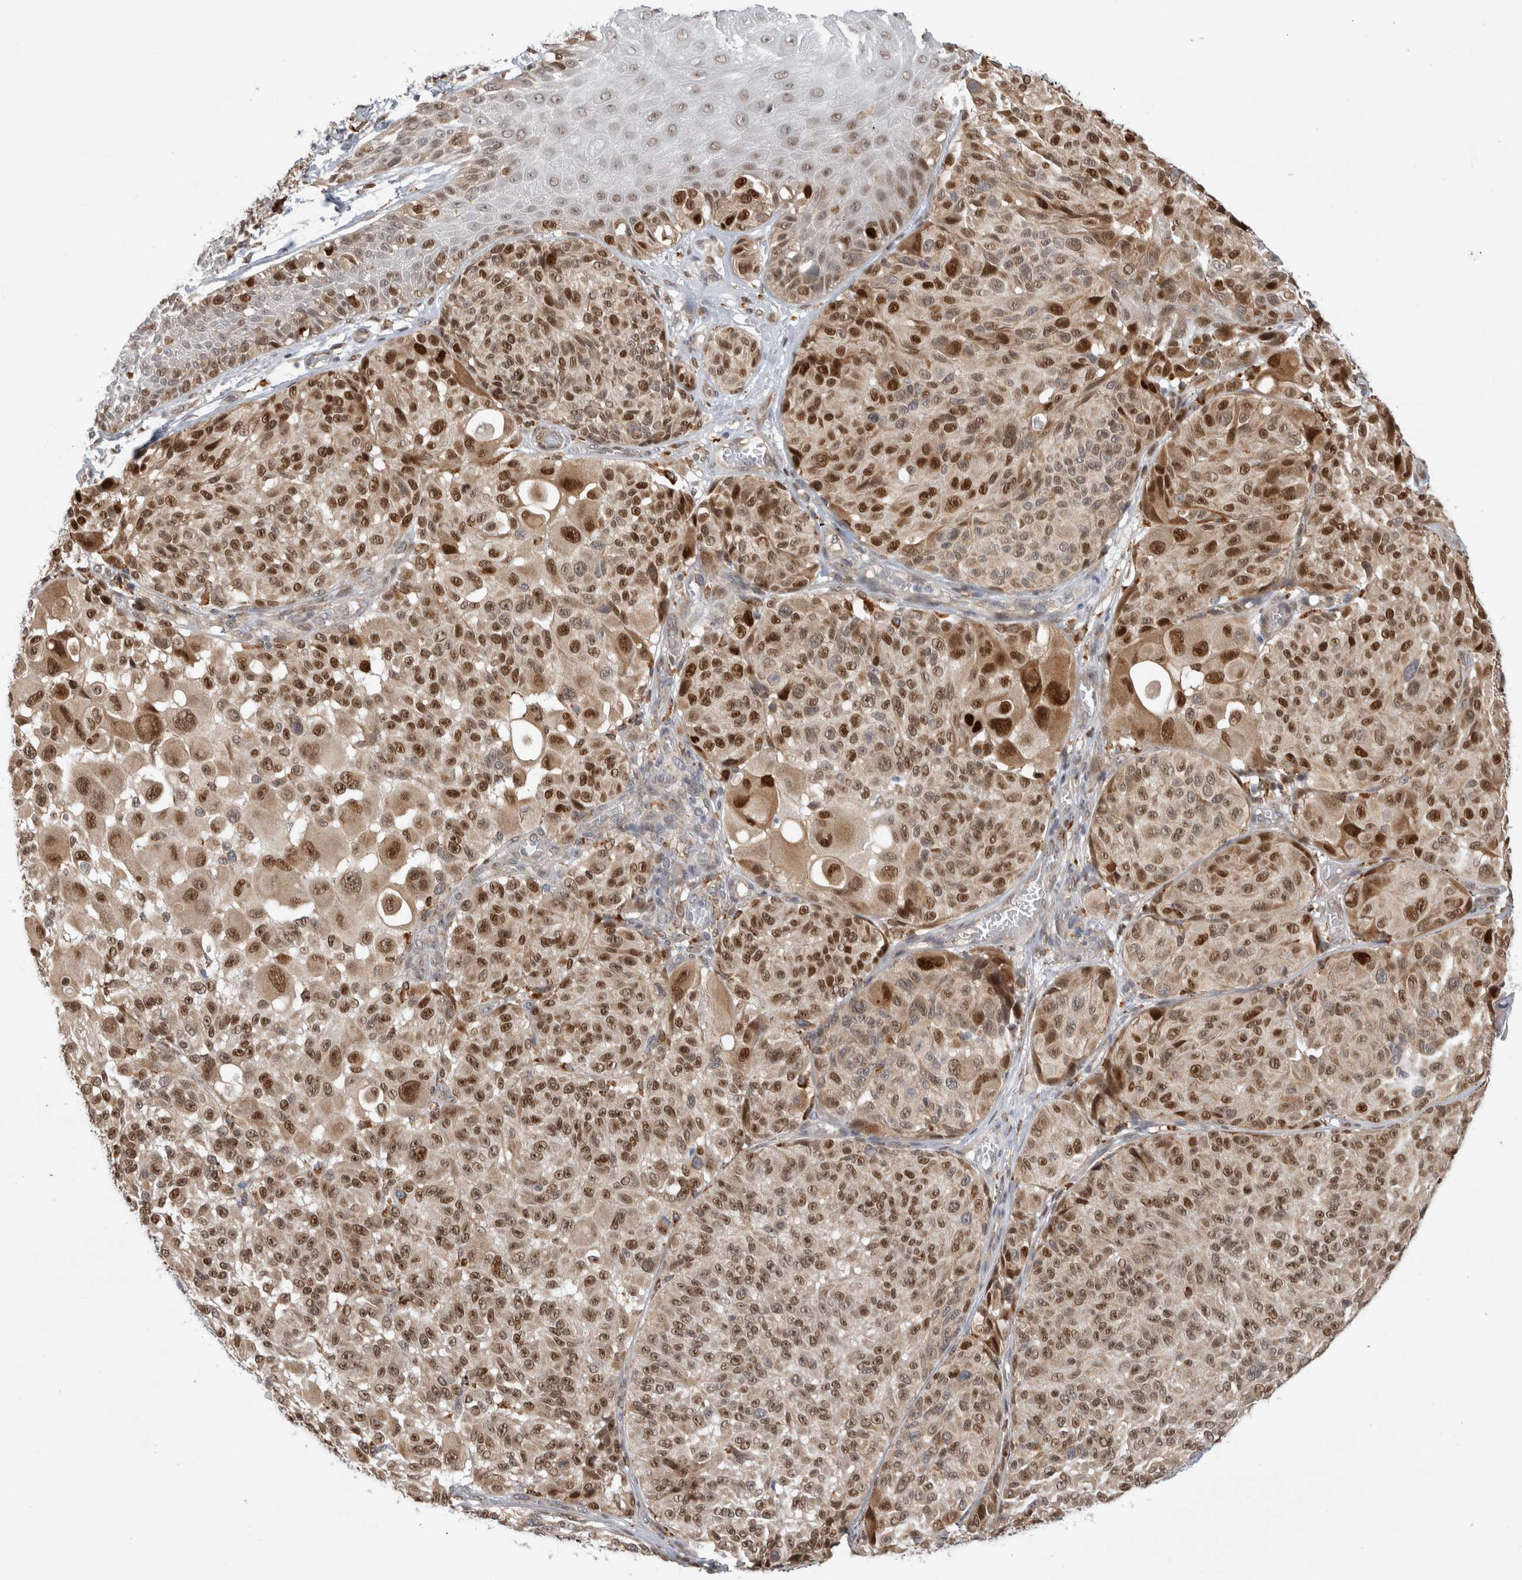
{"staining": {"intensity": "strong", "quantity": ">75%", "location": "cytoplasmic/membranous,nuclear"}, "tissue": "melanoma", "cell_type": "Tumor cells", "image_type": "cancer", "snomed": [{"axis": "morphology", "description": "Malignant melanoma, NOS"}, {"axis": "topography", "description": "Skin"}], "caption": "Melanoma was stained to show a protein in brown. There is high levels of strong cytoplasmic/membranous and nuclear positivity in approximately >75% of tumor cells.", "gene": "NAB2", "patient": {"sex": "male", "age": 83}}